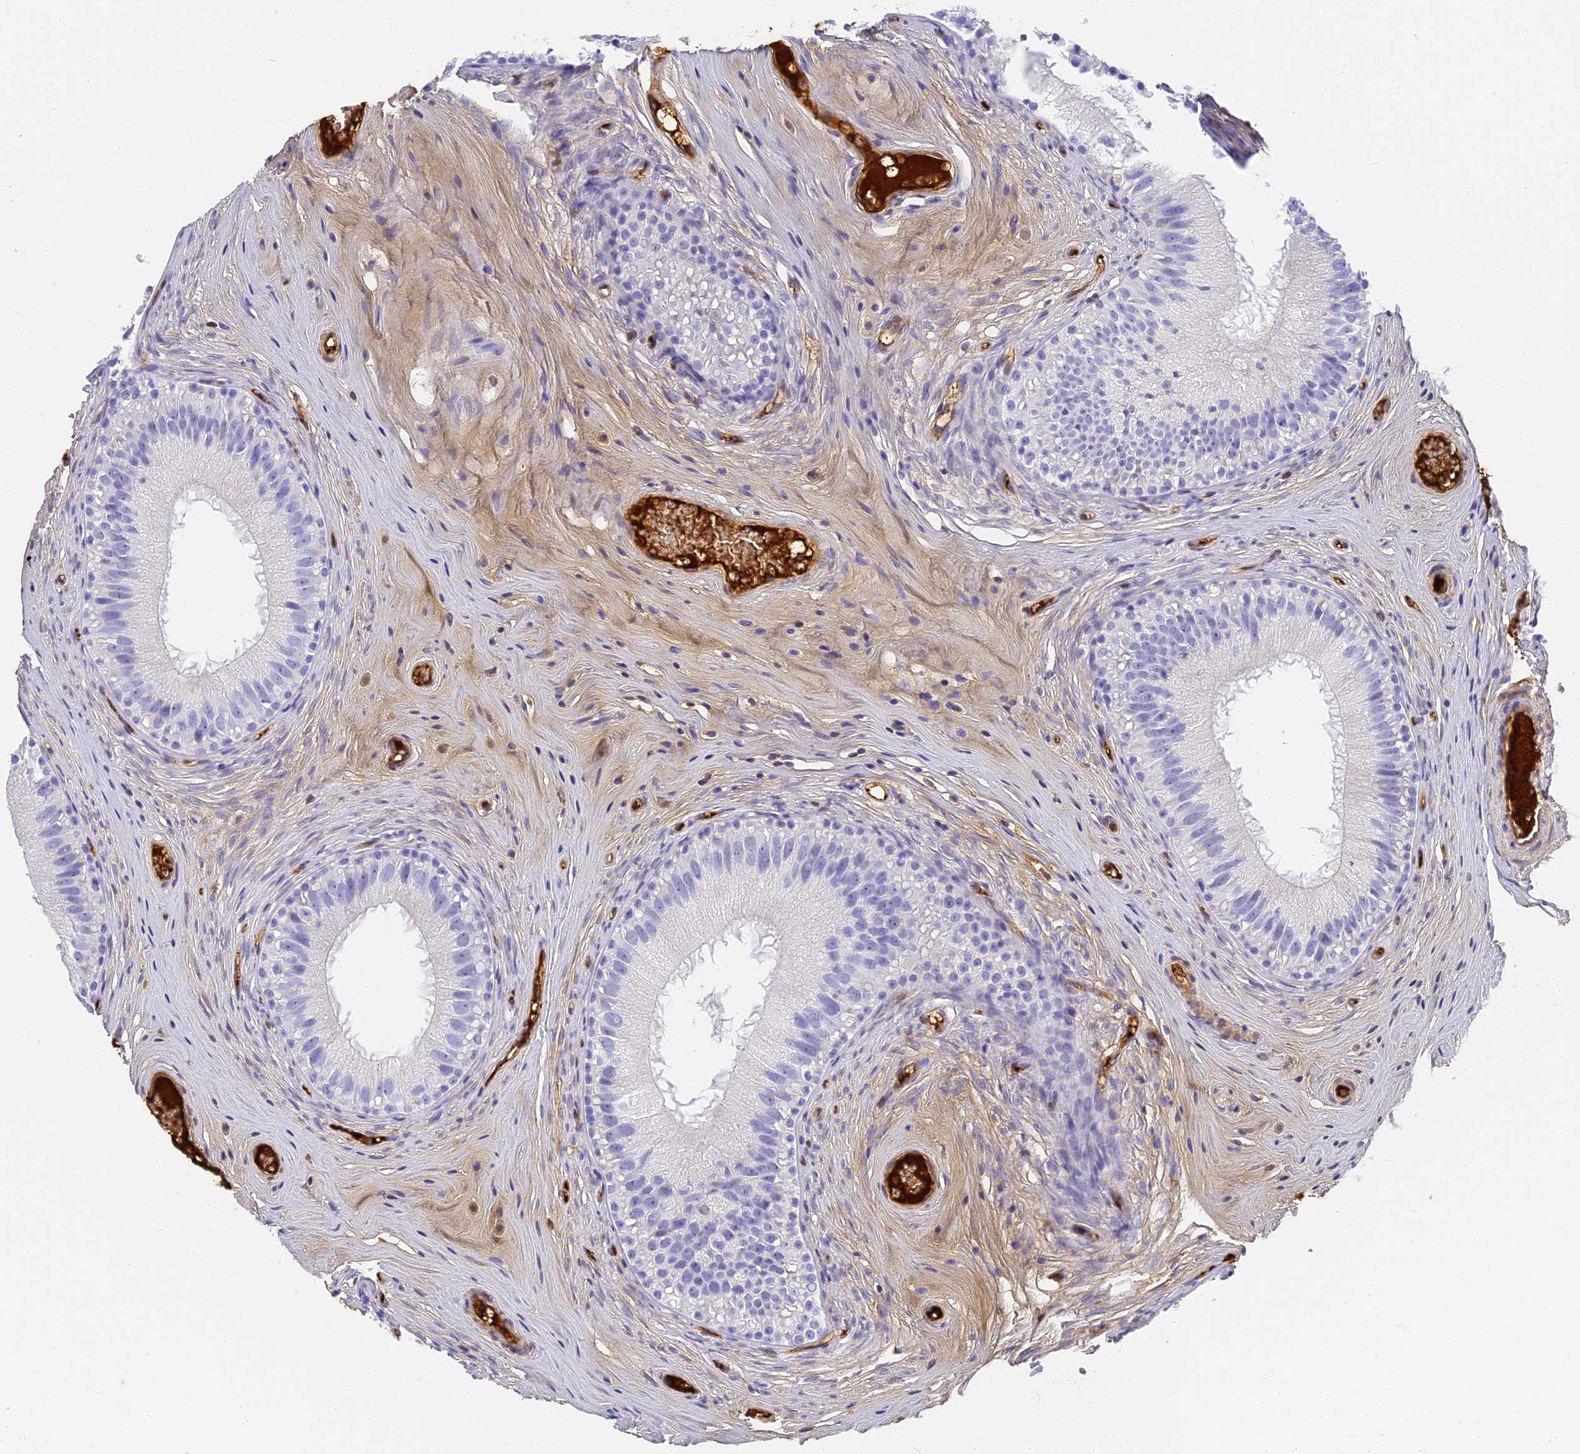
{"staining": {"intensity": "negative", "quantity": "none", "location": "none"}, "tissue": "epididymis", "cell_type": "Glandular cells", "image_type": "normal", "snomed": [{"axis": "morphology", "description": "Normal tissue, NOS"}, {"axis": "topography", "description": "Epididymis"}], "caption": "An immunohistochemistry histopathology image of benign epididymis is shown. There is no staining in glandular cells of epididymis. (DAB IHC with hematoxylin counter stain).", "gene": "ITIH1", "patient": {"sex": "male", "age": 45}}